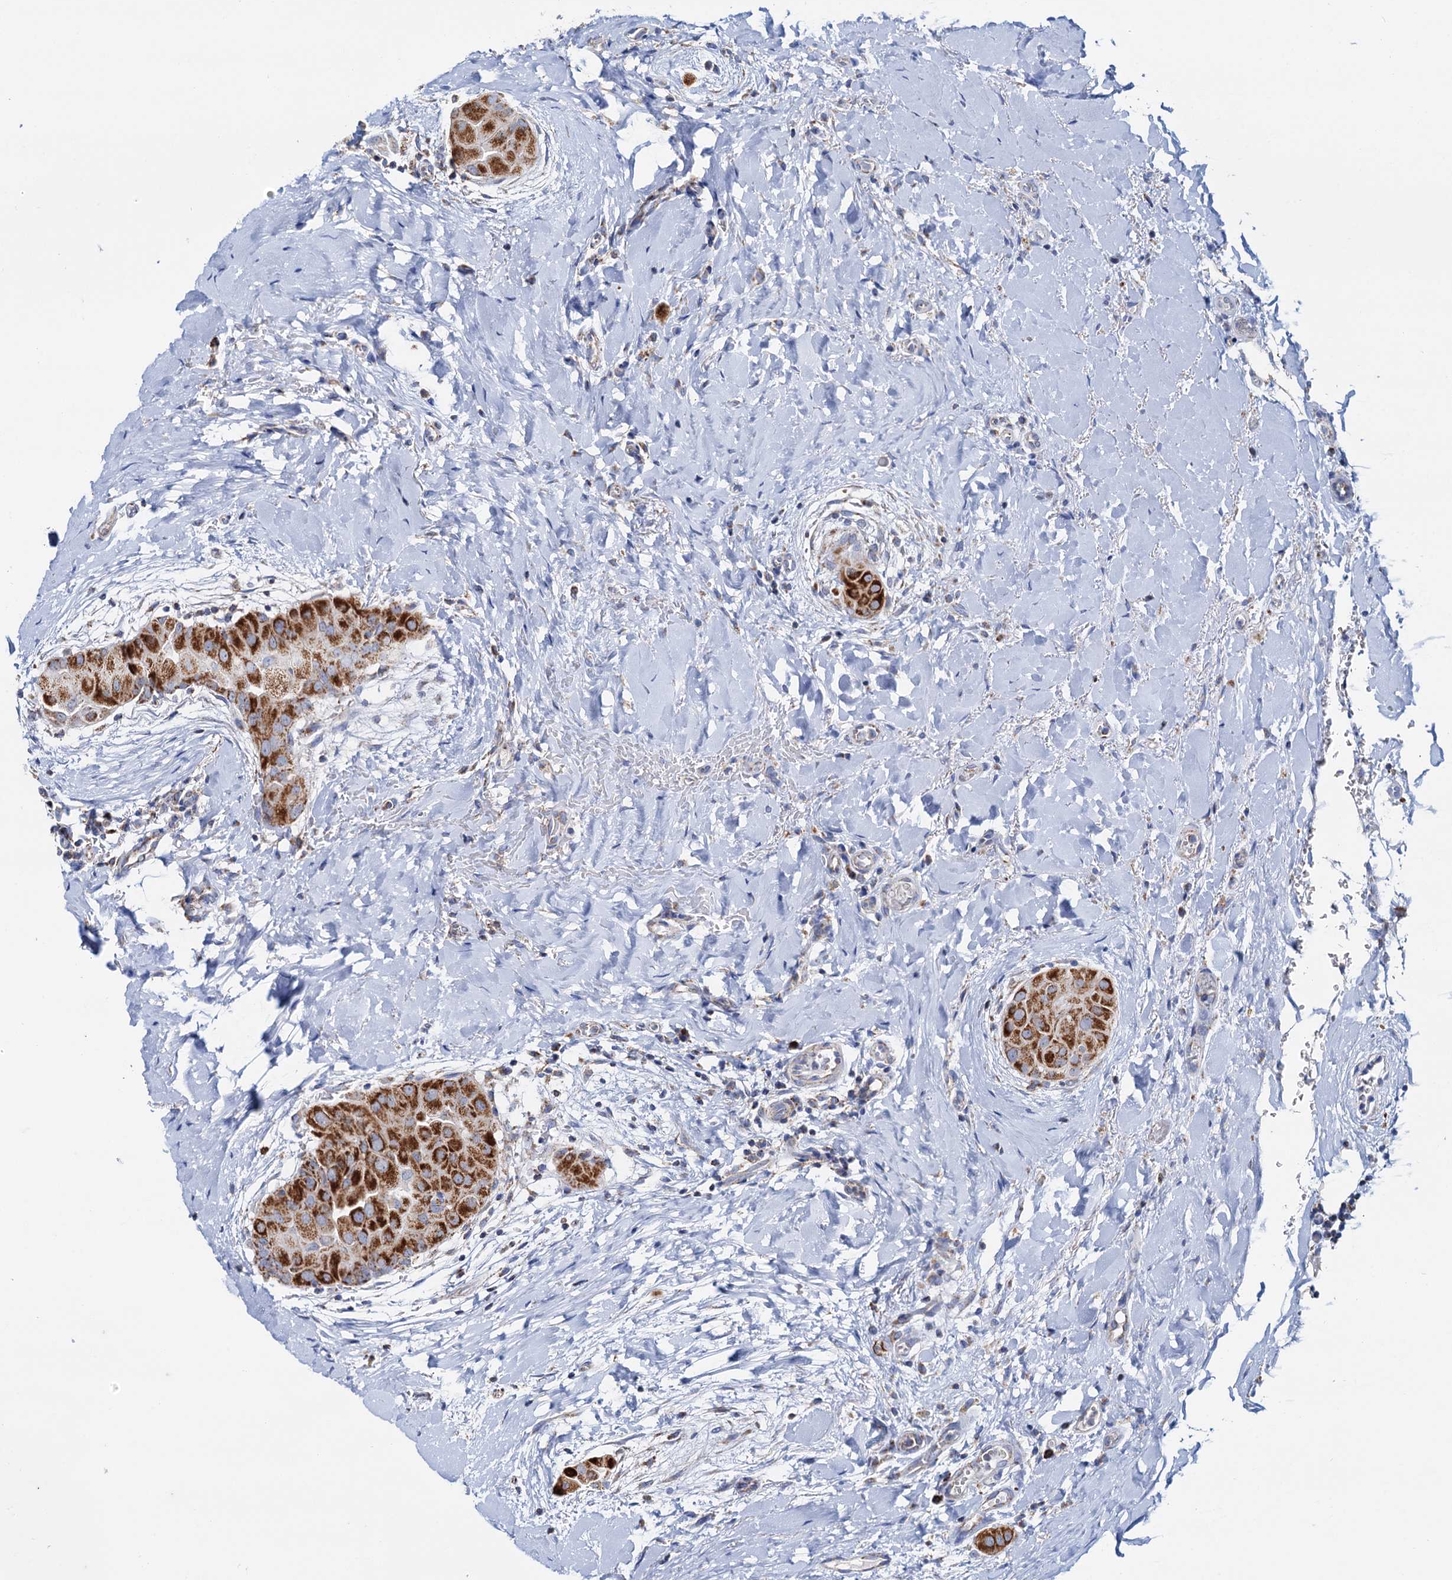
{"staining": {"intensity": "strong", "quantity": ">75%", "location": "cytoplasmic/membranous"}, "tissue": "thyroid cancer", "cell_type": "Tumor cells", "image_type": "cancer", "snomed": [{"axis": "morphology", "description": "Papillary adenocarcinoma, NOS"}, {"axis": "topography", "description": "Thyroid gland"}], "caption": "The immunohistochemical stain shows strong cytoplasmic/membranous expression in tumor cells of thyroid cancer (papillary adenocarcinoma) tissue.", "gene": "C2CD3", "patient": {"sex": "male", "age": 33}}